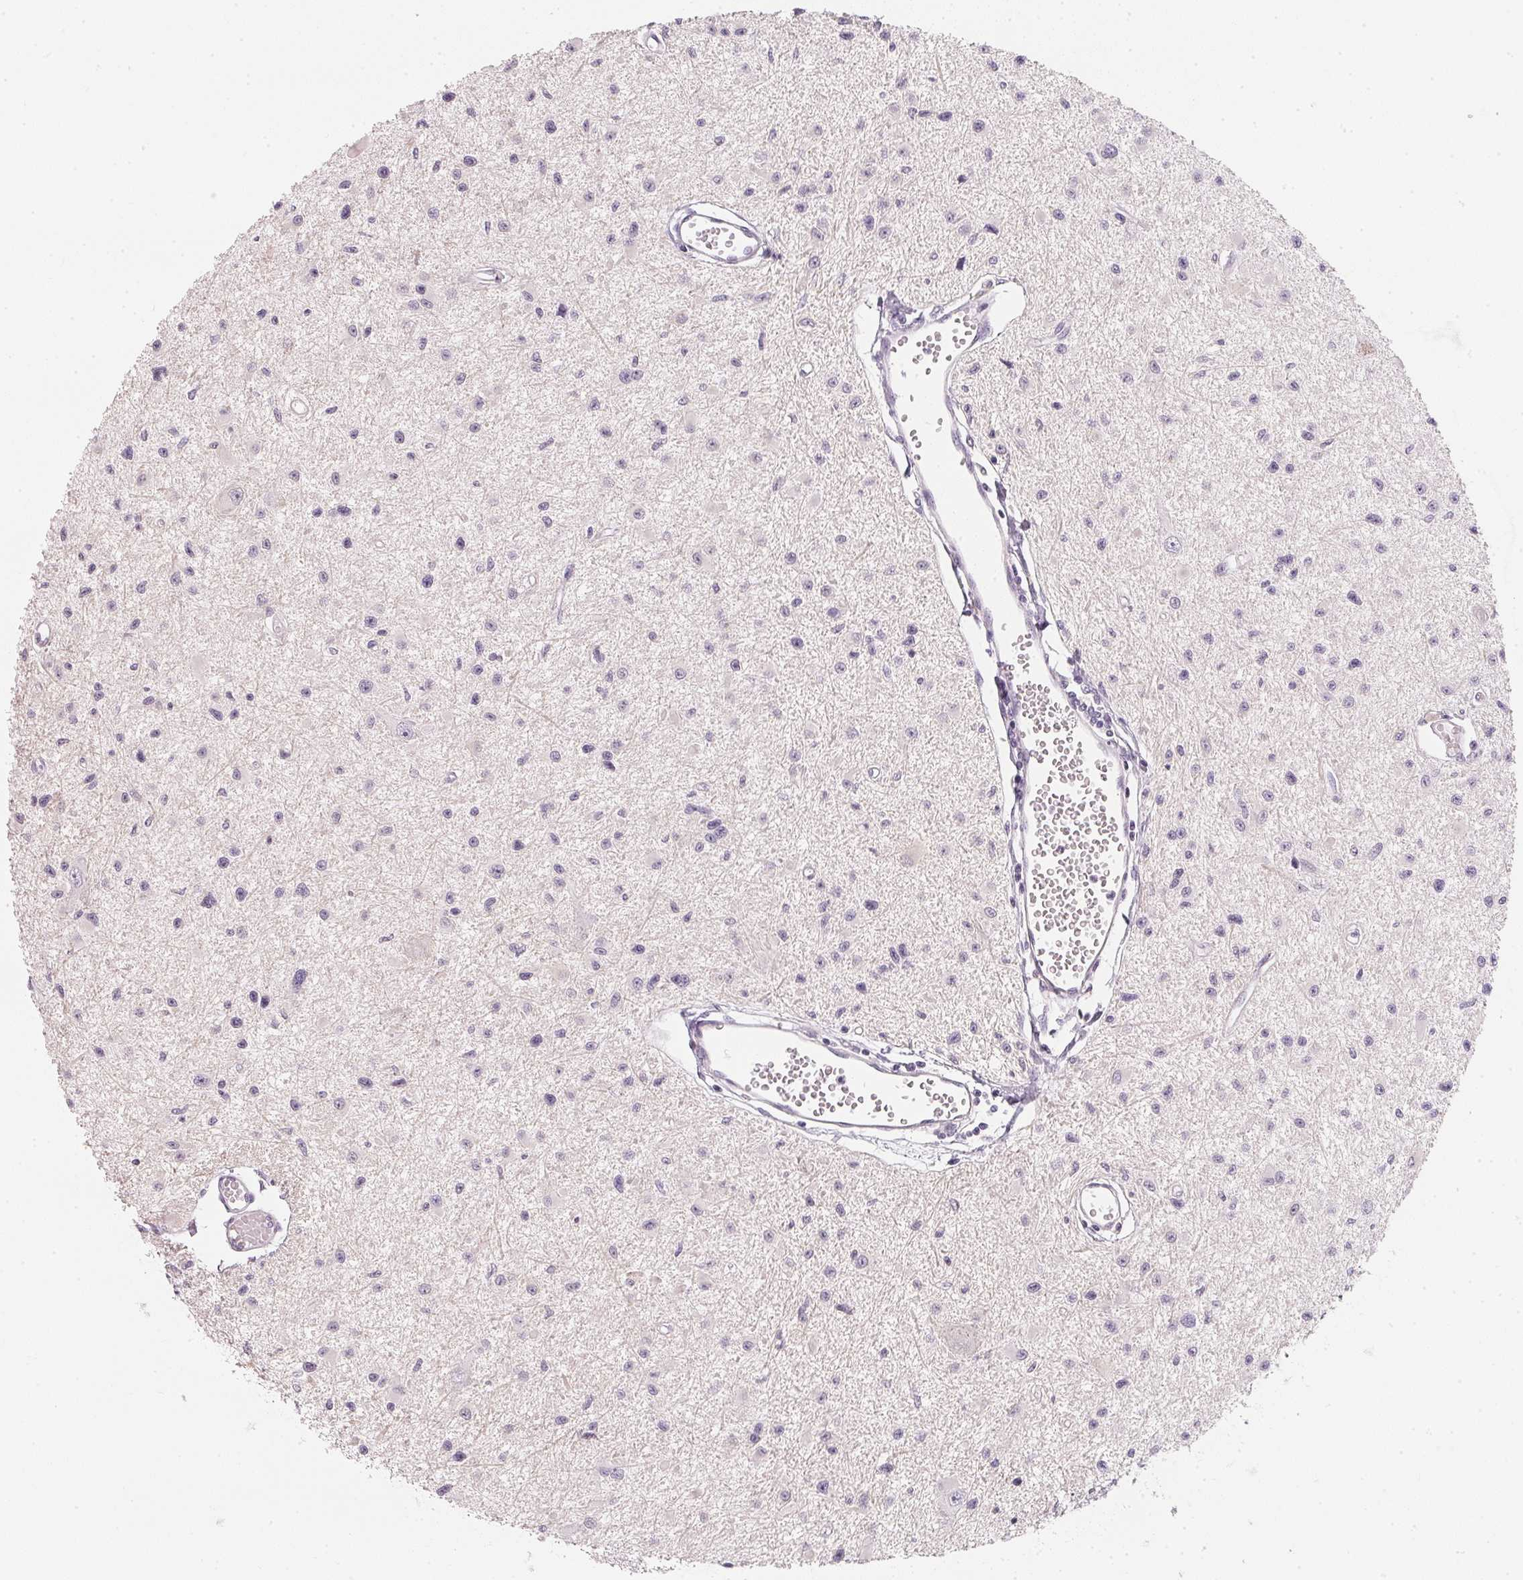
{"staining": {"intensity": "negative", "quantity": "none", "location": "none"}, "tissue": "glioma", "cell_type": "Tumor cells", "image_type": "cancer", "snomed": [{"axis": "morphology", "description": "Glioma, malignant, High grade"}, {"axis": "topography", "description": "Brain"}], "caption": "There is no significant staining in tumor cells of glioma.", "gene": "CFAP276", "patient": {"sex": "male", "age": 54}}